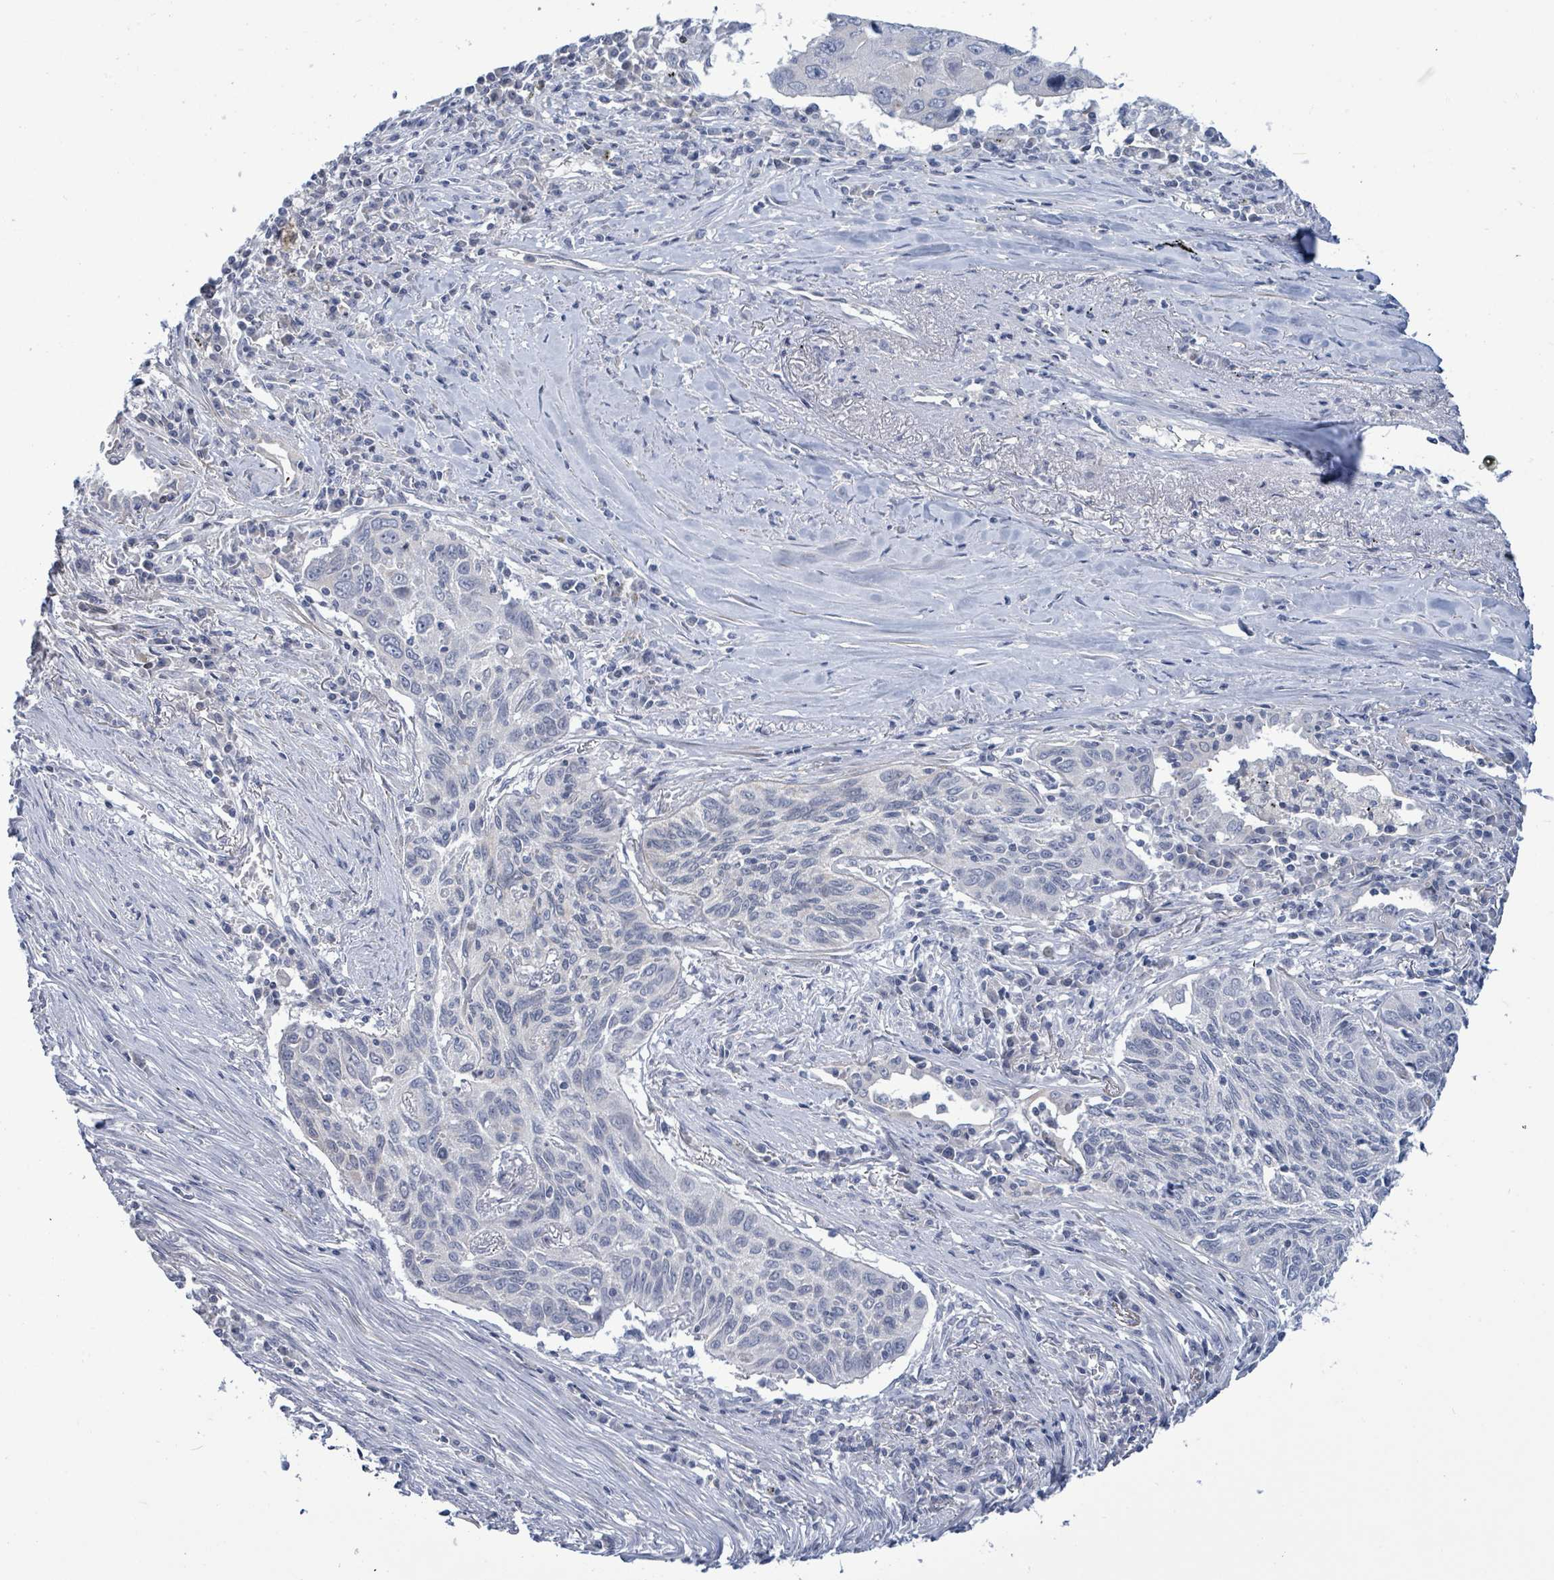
{"staining": {"intensity": "negative", "quantity": "none", "location": "none"}, "tissue": "lung cancer", "cell_type": "Tumor cells", "image_type": "cancer", "snomed": [{"axis": "morphology", "description": "Squamous cell carcinoma, NOS"}, {"axis": "topography", "description": "Lung"}], "caption": "Immunohistochemistry micrograph of human lung cancer stained for a protein (brown), which exhibits no positivity in tumor cells.", "gene": "NTN3", "patient": {"sex": "female", "age": 66}}